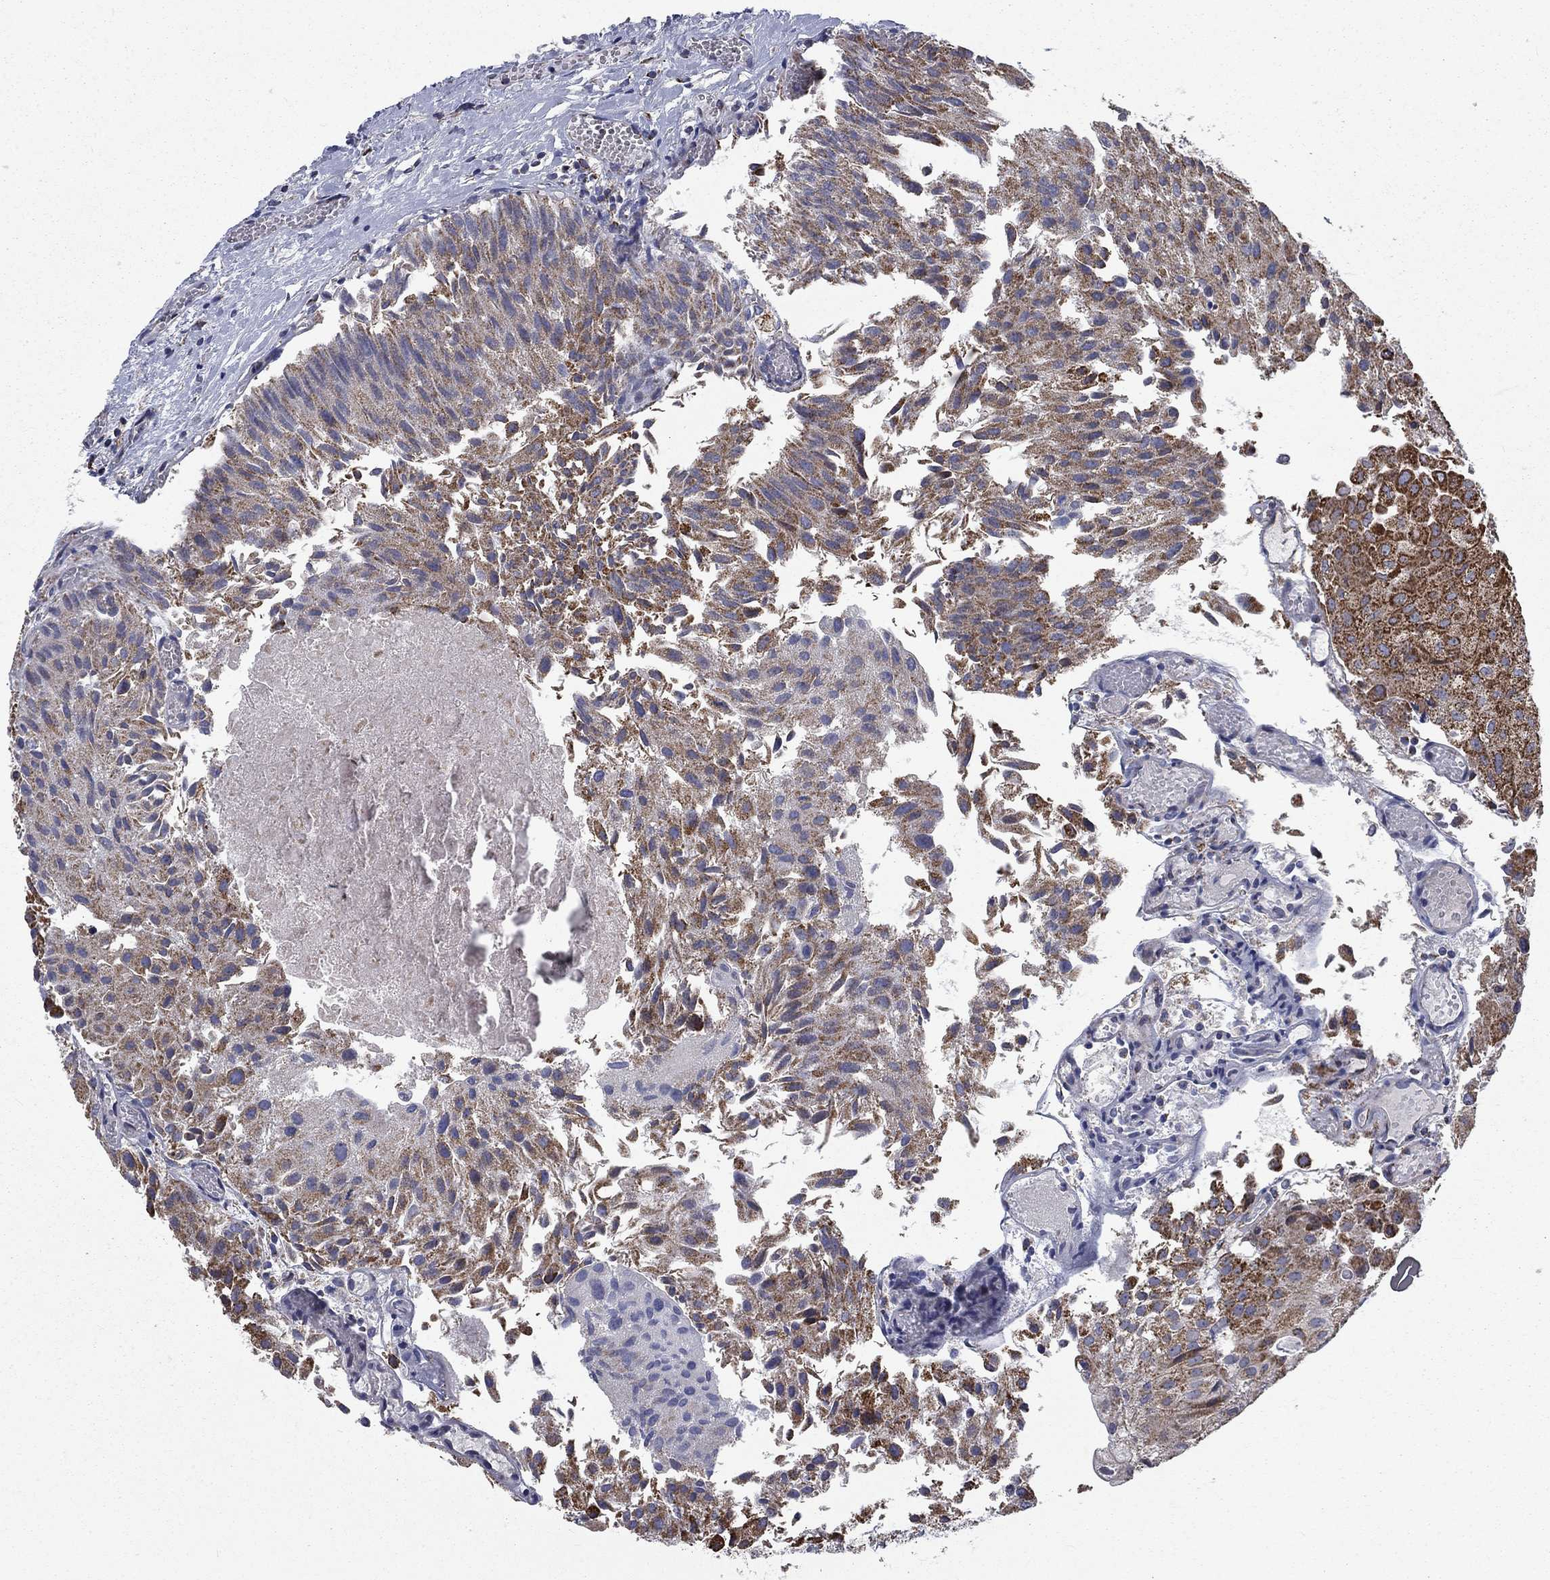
{"staining": {"intensity": "strong", "quantity": "25%-75%", "location": "cytoplasmic/membranous"}, "tissue": "urothelial cancer", "cell_type": "Tumor cells", "image_type": "cancer", "snomed": [{"axis": "morphology", "description": "Urothelial carcinoma, Low grade"}, {"axis": "topography", "description": "Urinary bladder"}], "caption": "DAB immunohistochemical staining of human urothelial cancer shows strong cytoplasmic/membranous protein positivity in approximately 25%-75% of tumor cells.", "gene": "MOAP1", "patient": {"sex": "female", "age": 78}}